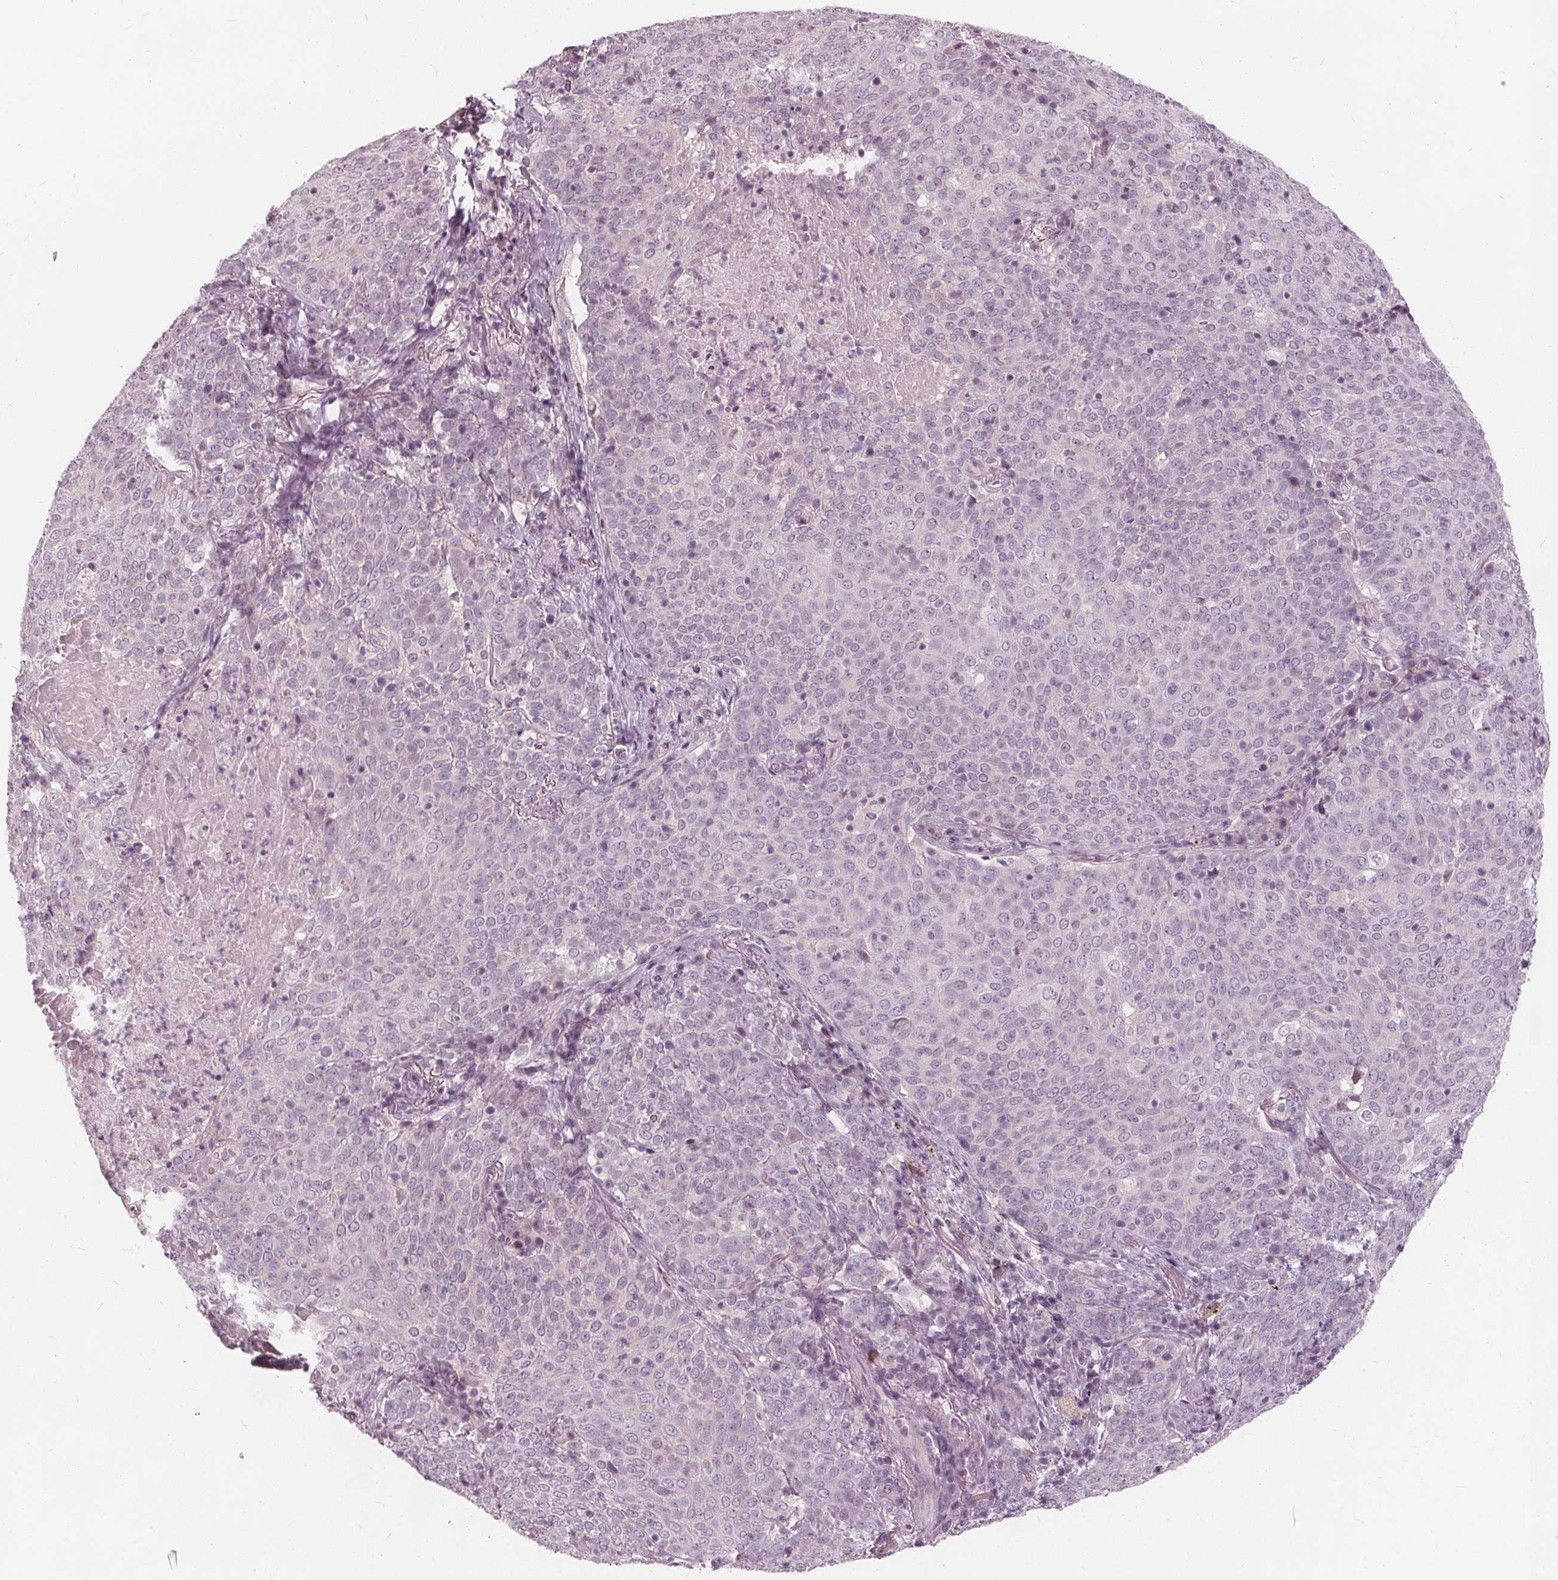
{"staining": {"intensity": "negative", "quantity": "none", "location": "none"}, "tissue": "lung cancer", "cell_type": "Tumor cells", "image_type": "cancer", "snomed": [{"axis": "morphology", "description": "Squamous cell carcinoma, NOS"}, {"axis": "topography", "description": "Lung"}], "caption": "Immunohistochemical staining of lung squamous cell carcinoma exhibits no significant expression in tumor cells.", "gene": "SAT2", "patient": {"sex": "male", "age": 82}}